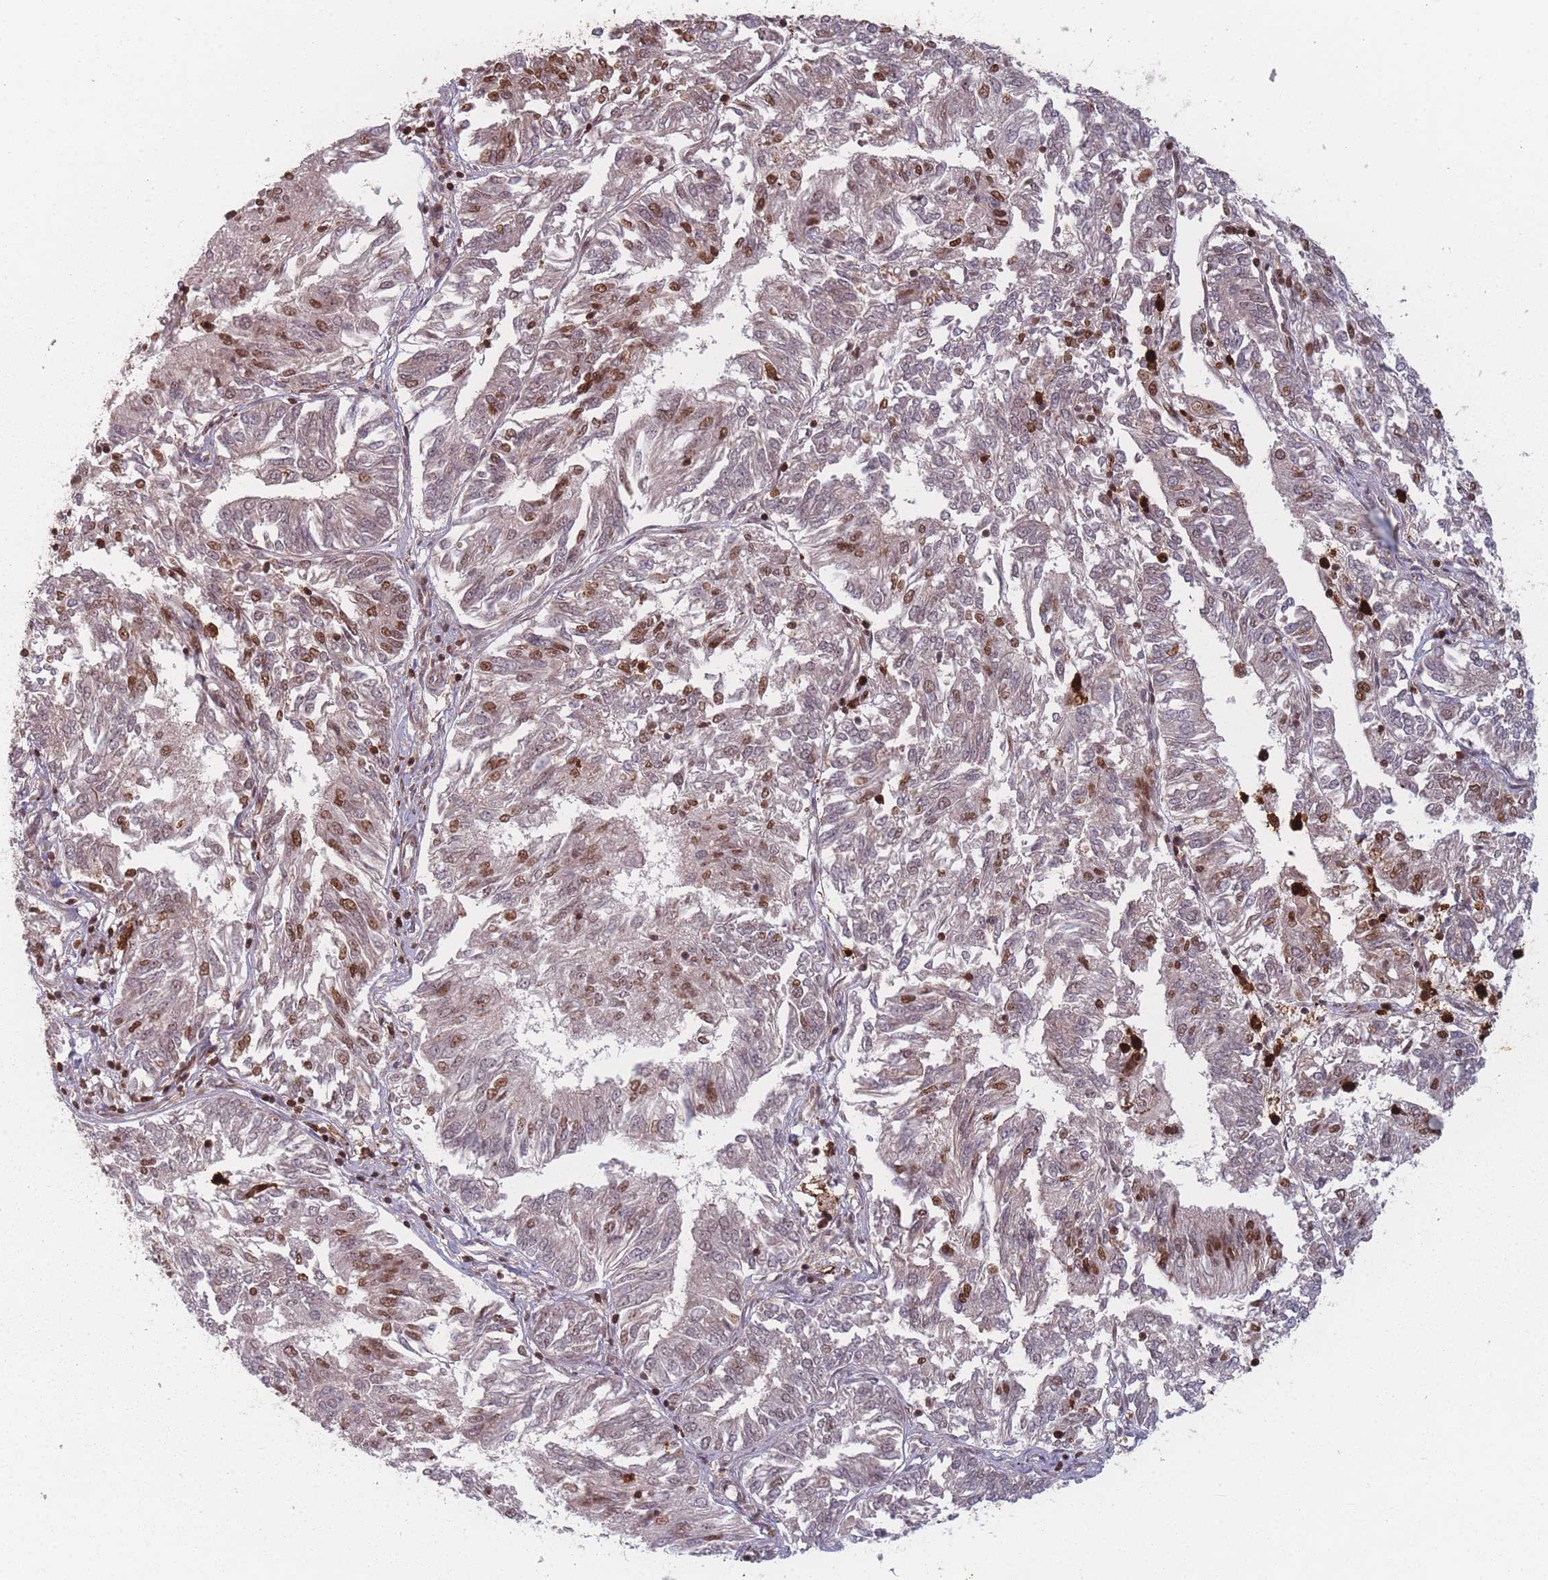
{"staining": {"intensity": "moderate", "quantity": "25%-75%", "location": "nuclear"}, "tissue": "endometrial cancer", "cell_type": "Tumor cells", "image_type": "cancer", "snomed": [{"axis": "morphology", "description": "Adenocarcinoma, NOS"}, {"axis": "topography", "description": "Endometrium"}], "caption": "A high-resolution image shows IHC staining of adenocarcinoma (endometrial), which exhibits moderate nuclear staining in approximately 25%-75% of tumor cells.", "gene": "WDR55", "patient": {"sex": "female", "age": 58}}